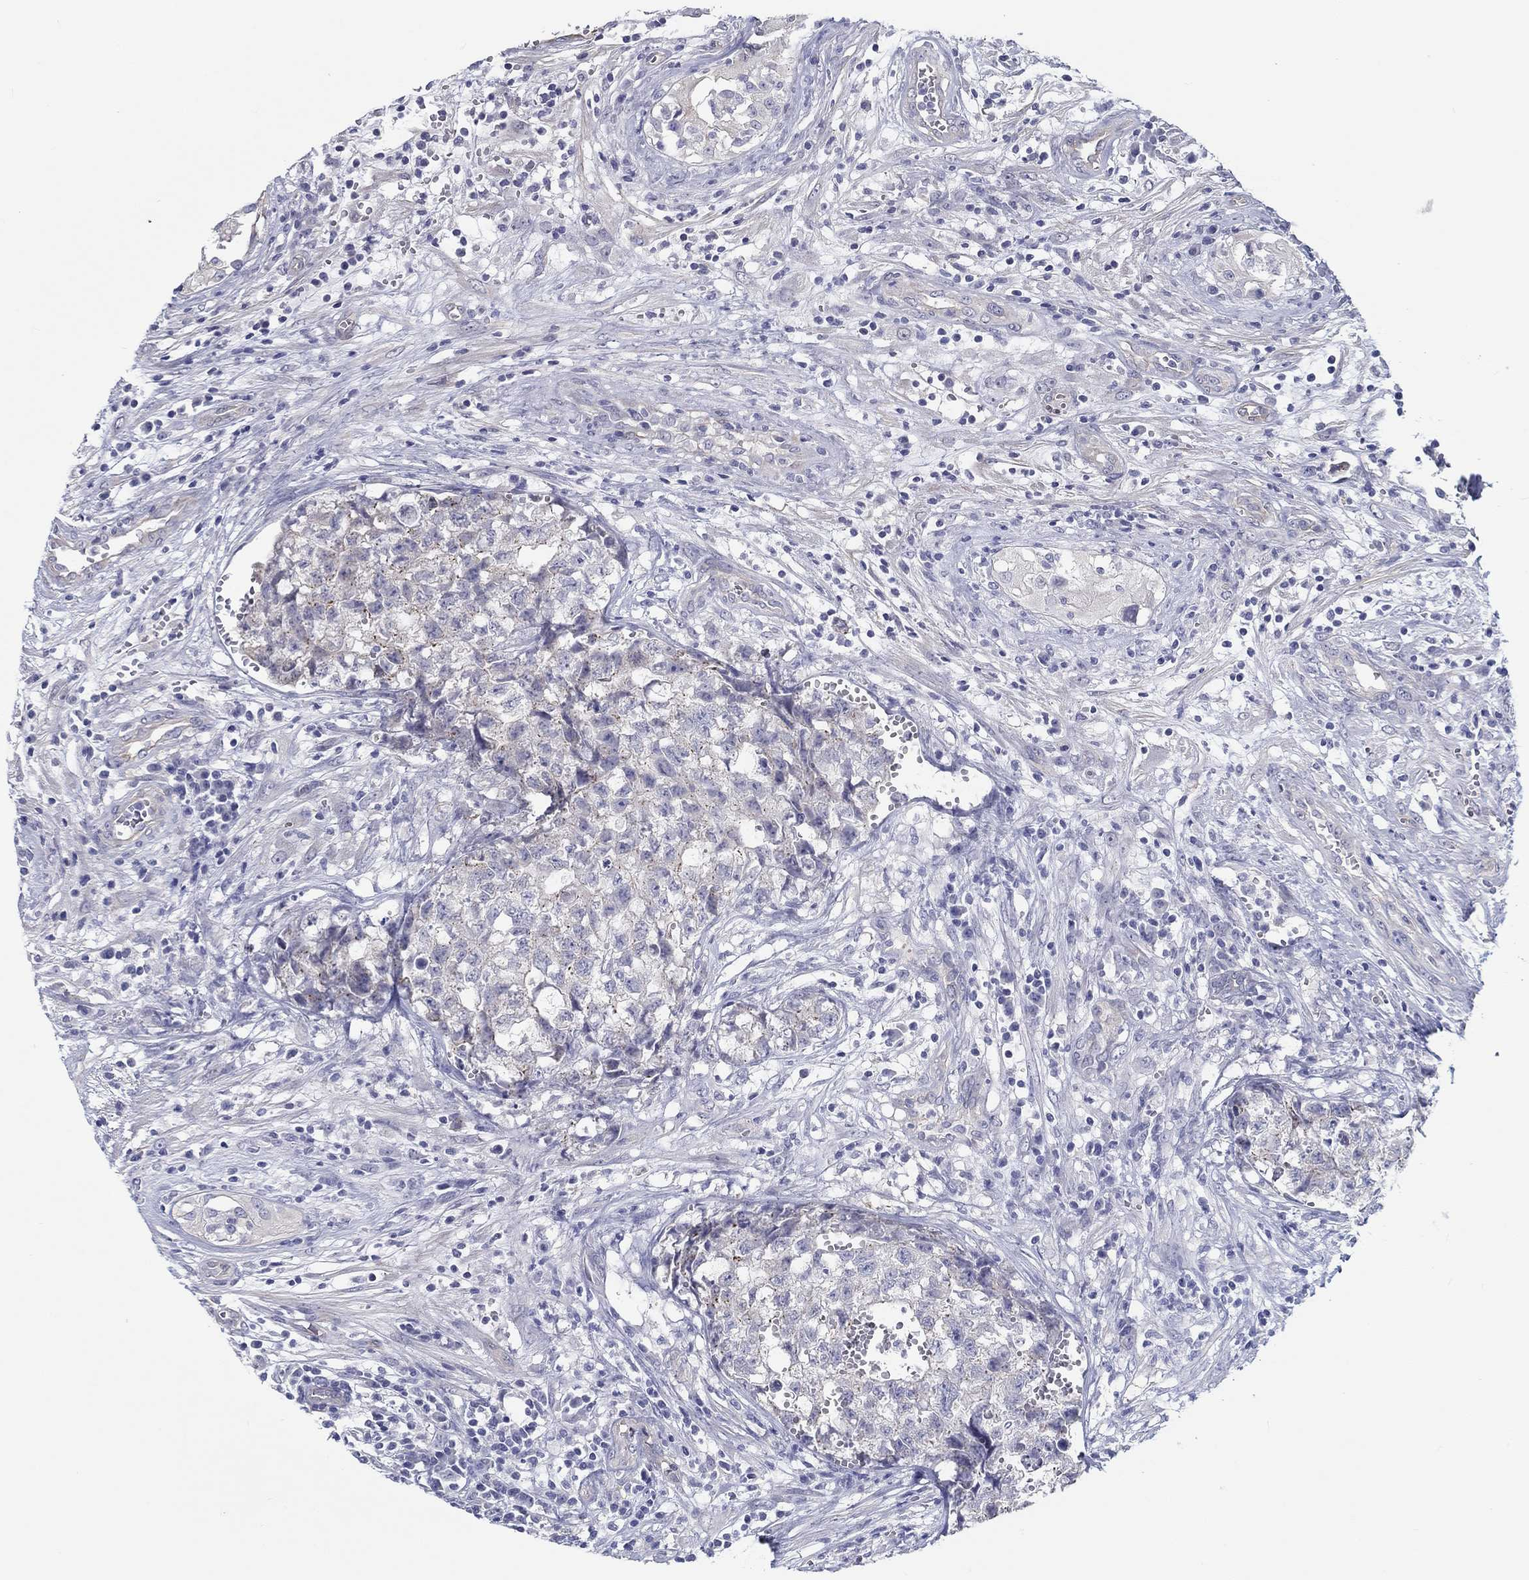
{"staining": {"intensity": "negative", "quantity": "none", "location": "none"}, "tissue": "testis cancer", "cell_type": "Tumor cells", "image_type": "cancer", "snomed": [{"axis": "morphology", "description": "Seminoma, NOS"}, {"axis": "morphology", "description": "Carcinoma, Embryonal, NOS"}, {"axis": "topography", "description": "Testis"}], "caption": "Immunohistochemical staining of embryonal carcinoma (testis) exhibits no significant positivity in tumor cells.", "gene": "CRYGD", "patient": {"sex": "male", "age": 22}}